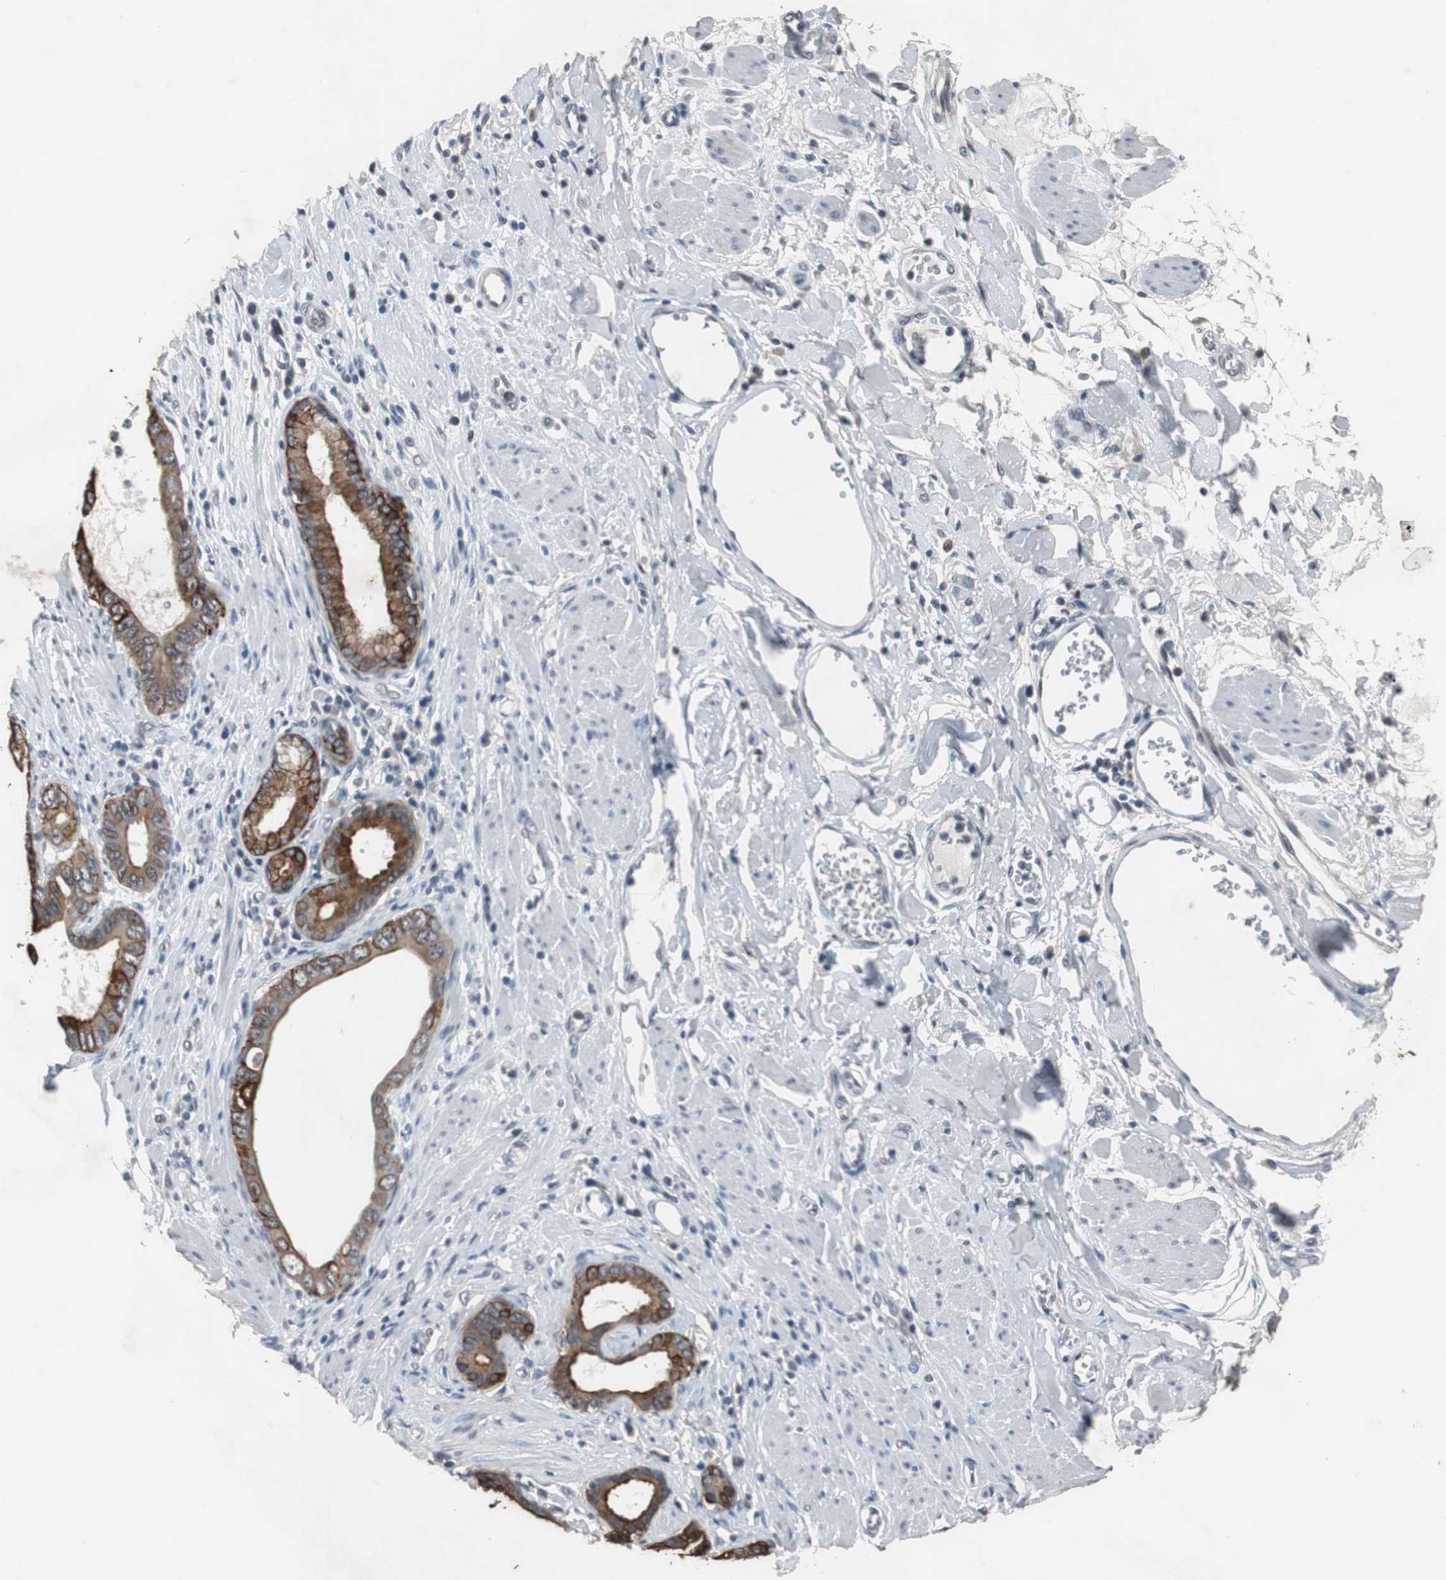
{"staining": {"intensity": "strong", "quantity": ">75%", "location": "cytoplasmic/membranous"}, "tissue": "pancreatic cancer", "cell_type": "Tumor cells", "image_type": "cancer", "snomed": [{"axis": "morphology", "description": "Normal tissue, NOS"}, {"axis": "topography", "description": "Lymph node"}], "caption": "Pancreatic cancer stained with DAB immunohistochemistry reveals high levels of strong cytoplasmic/membranous positivity in approximately >75% of tumor cells.", "gene": "USP10", "patient": {"sex": "male", "age": 50}}